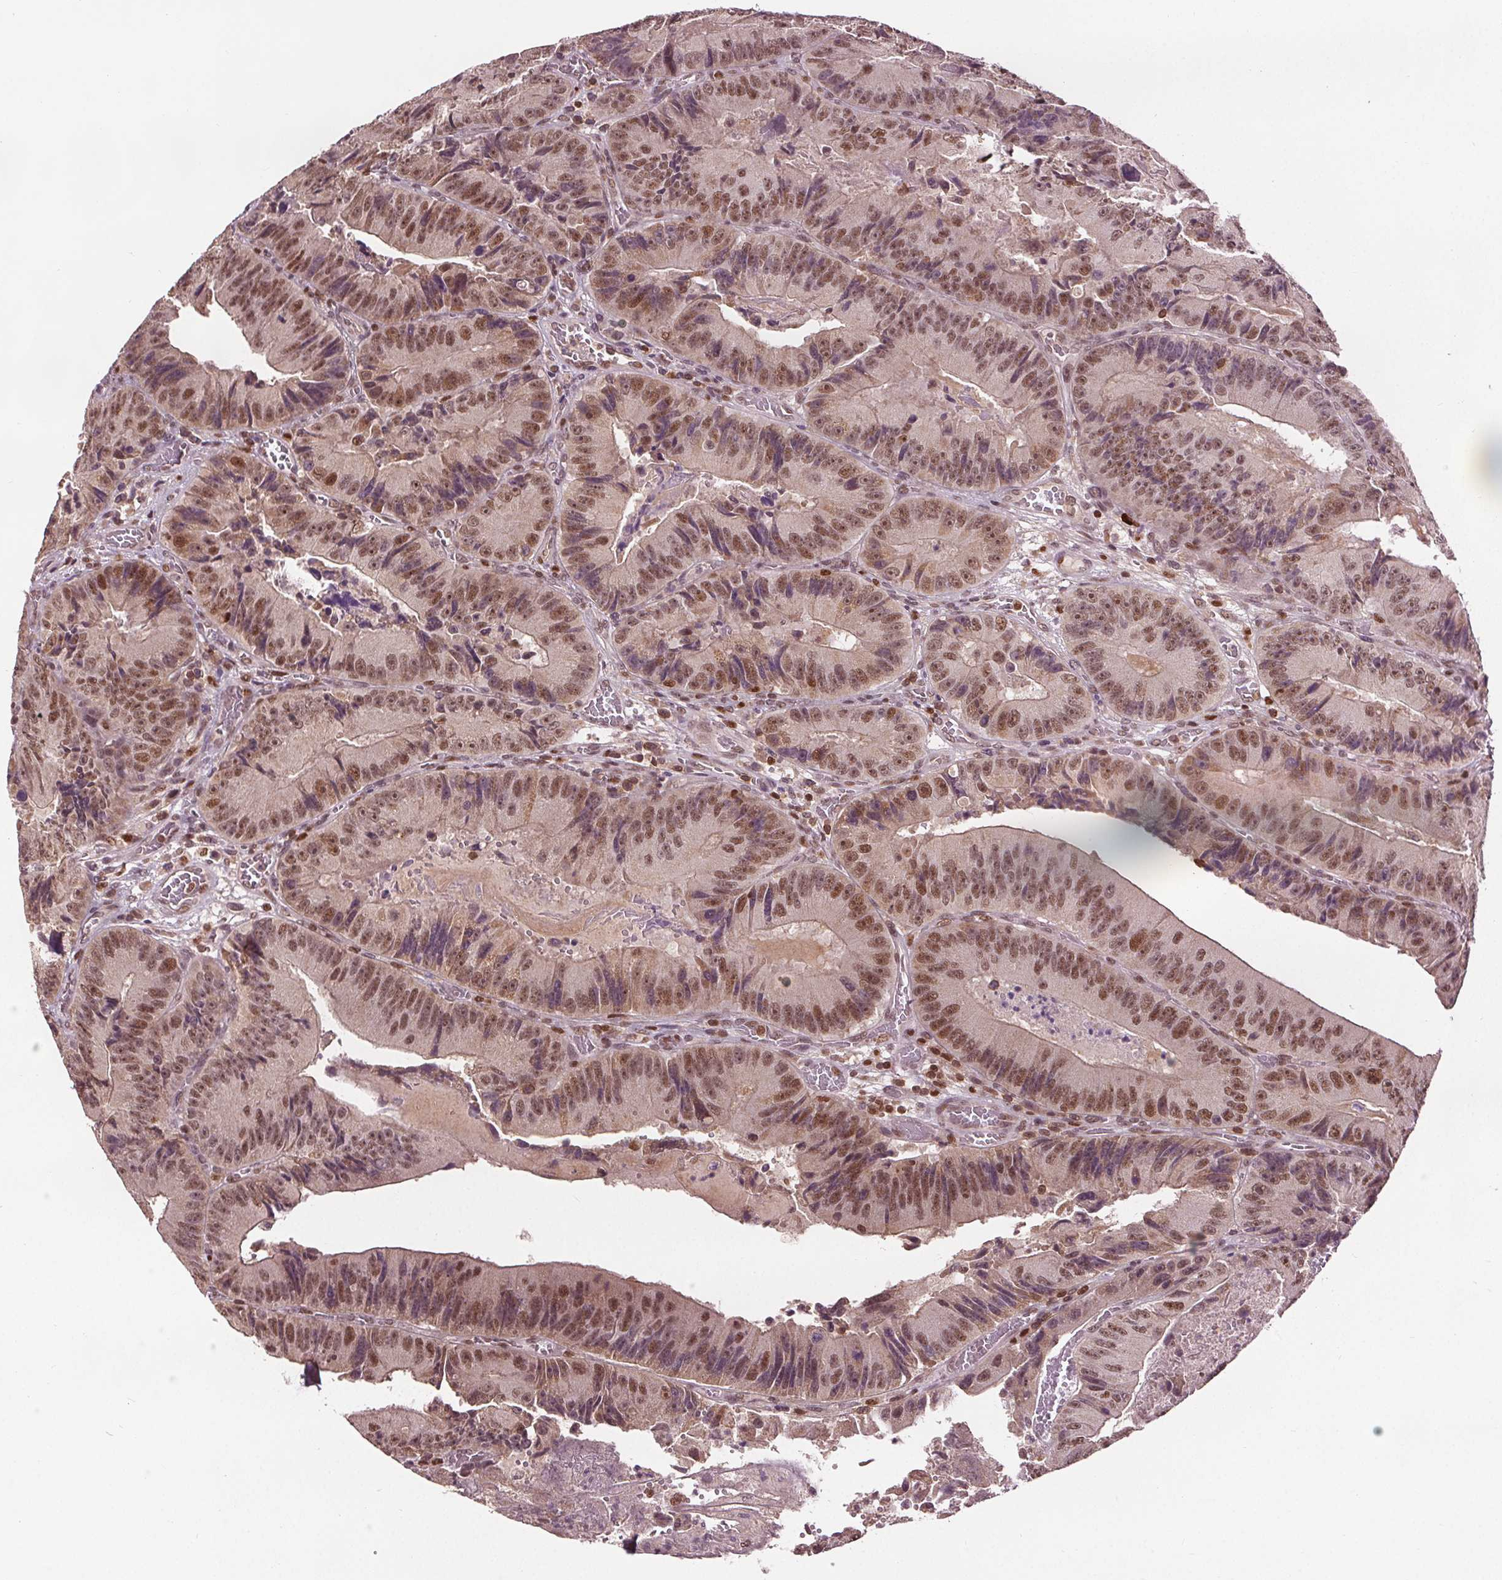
{"staining": {"intensity": "moderate", "quantity": "25%-75%", "location": "cytoplasmic/membranous,nuclear"}, "tissue": "colorectal cancer", "cell_type": "Tumor cells", "image_type": "cancer", "snomed": [{"axis": "morphology", "description": "Adenocarcinoma, NOS"}, {"axis": "topography", "description": "Colon"}], "caption": "High-magnification brightfield microscopy of colorectal adenocarcinoma stained with DAB (3,3'-diaminobenzidine) (brown) and counterstained with hematoxylin (blue). tumor cells exhibit moderate cytoplasmic/membranous and nuclear positivity is seen in about25%-75% of cells.", "gene": "DDX11", "patient": {"sex": "female", "age": 86}}